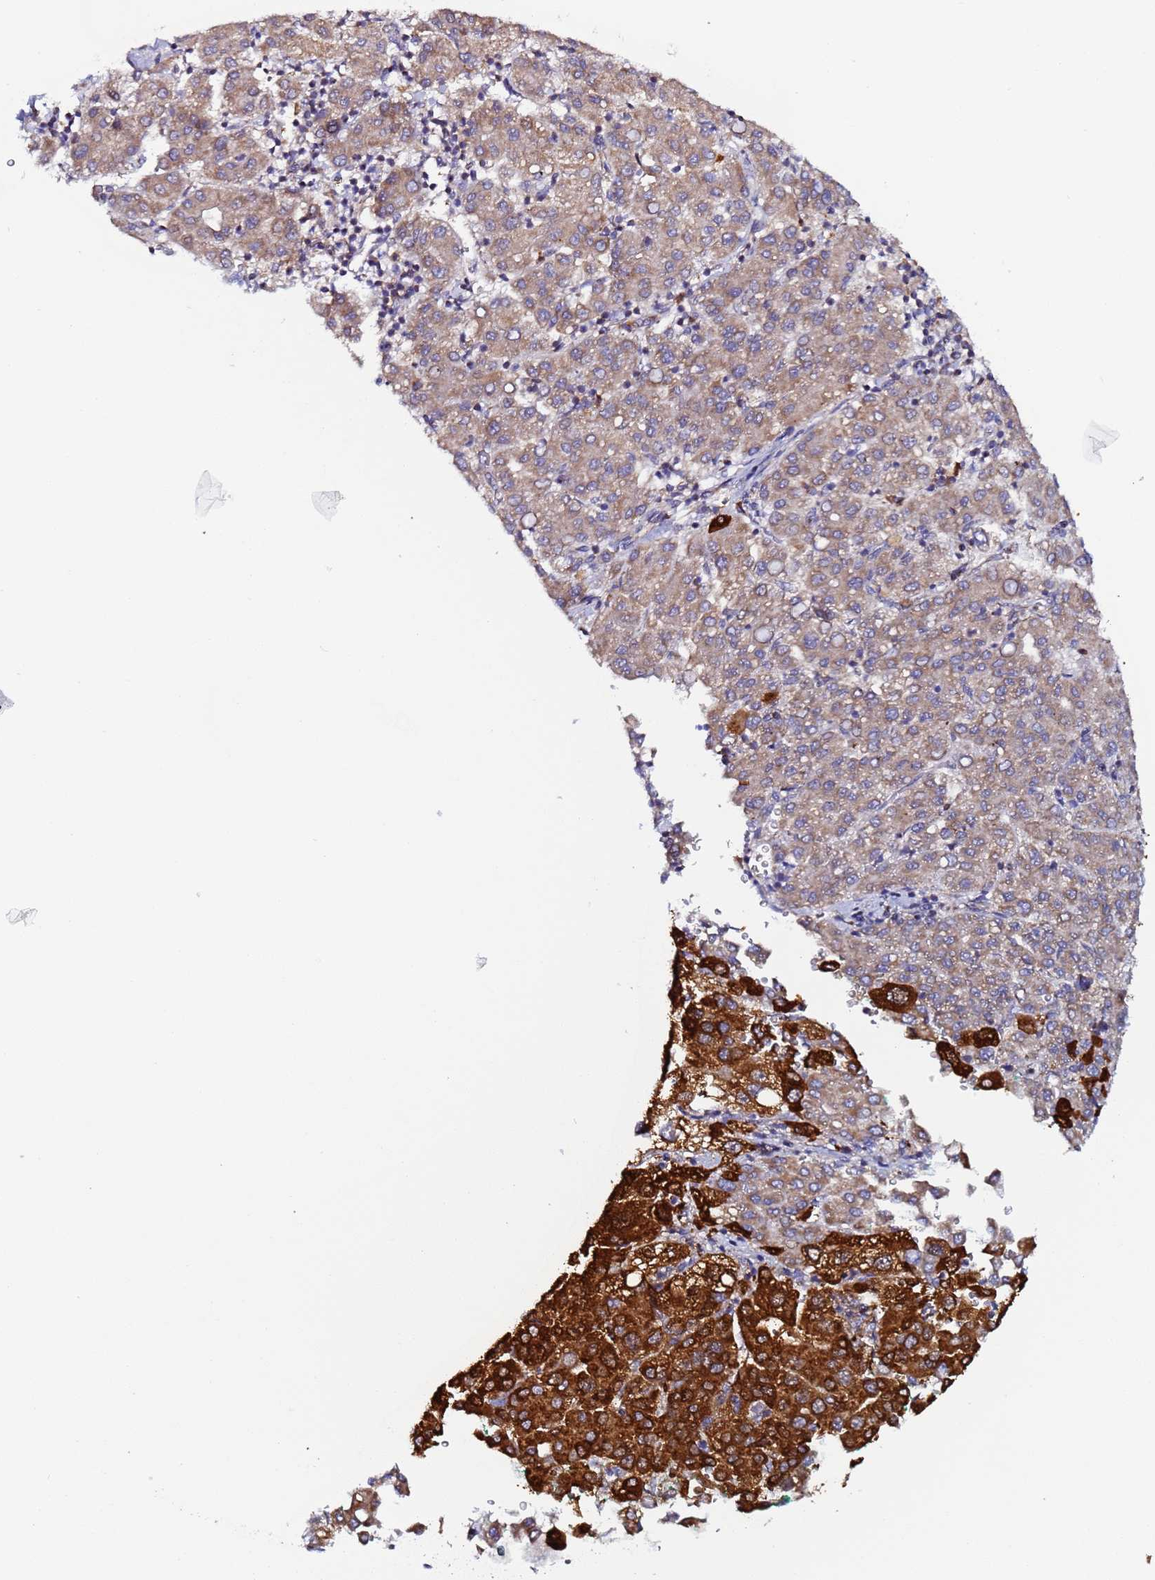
{"staining": {"intensity": "moderate", "quantity": ">75%", "location": "cytoplasmic/membranous"}, "tissue": "liver cancer", "cell_type": "Tumor cells", "image_type": "cancer", "snomed": [{"axis": "morphology", "description": "Carcinoma, Hepatocellular, NOS"}, {"axis": "topography", "description": "Liver"}], "caption": "Immunohistochemistry (IHC) photomicrograph of liver hepatocellular carcinoma stained for a protein (brown), which demonstrates medium levels of moderate cytoplasmic/membranous expression in about >75% of tumor cells.", "gene": "CCDC127", "patient": {"sex": "male", "age": 65}}